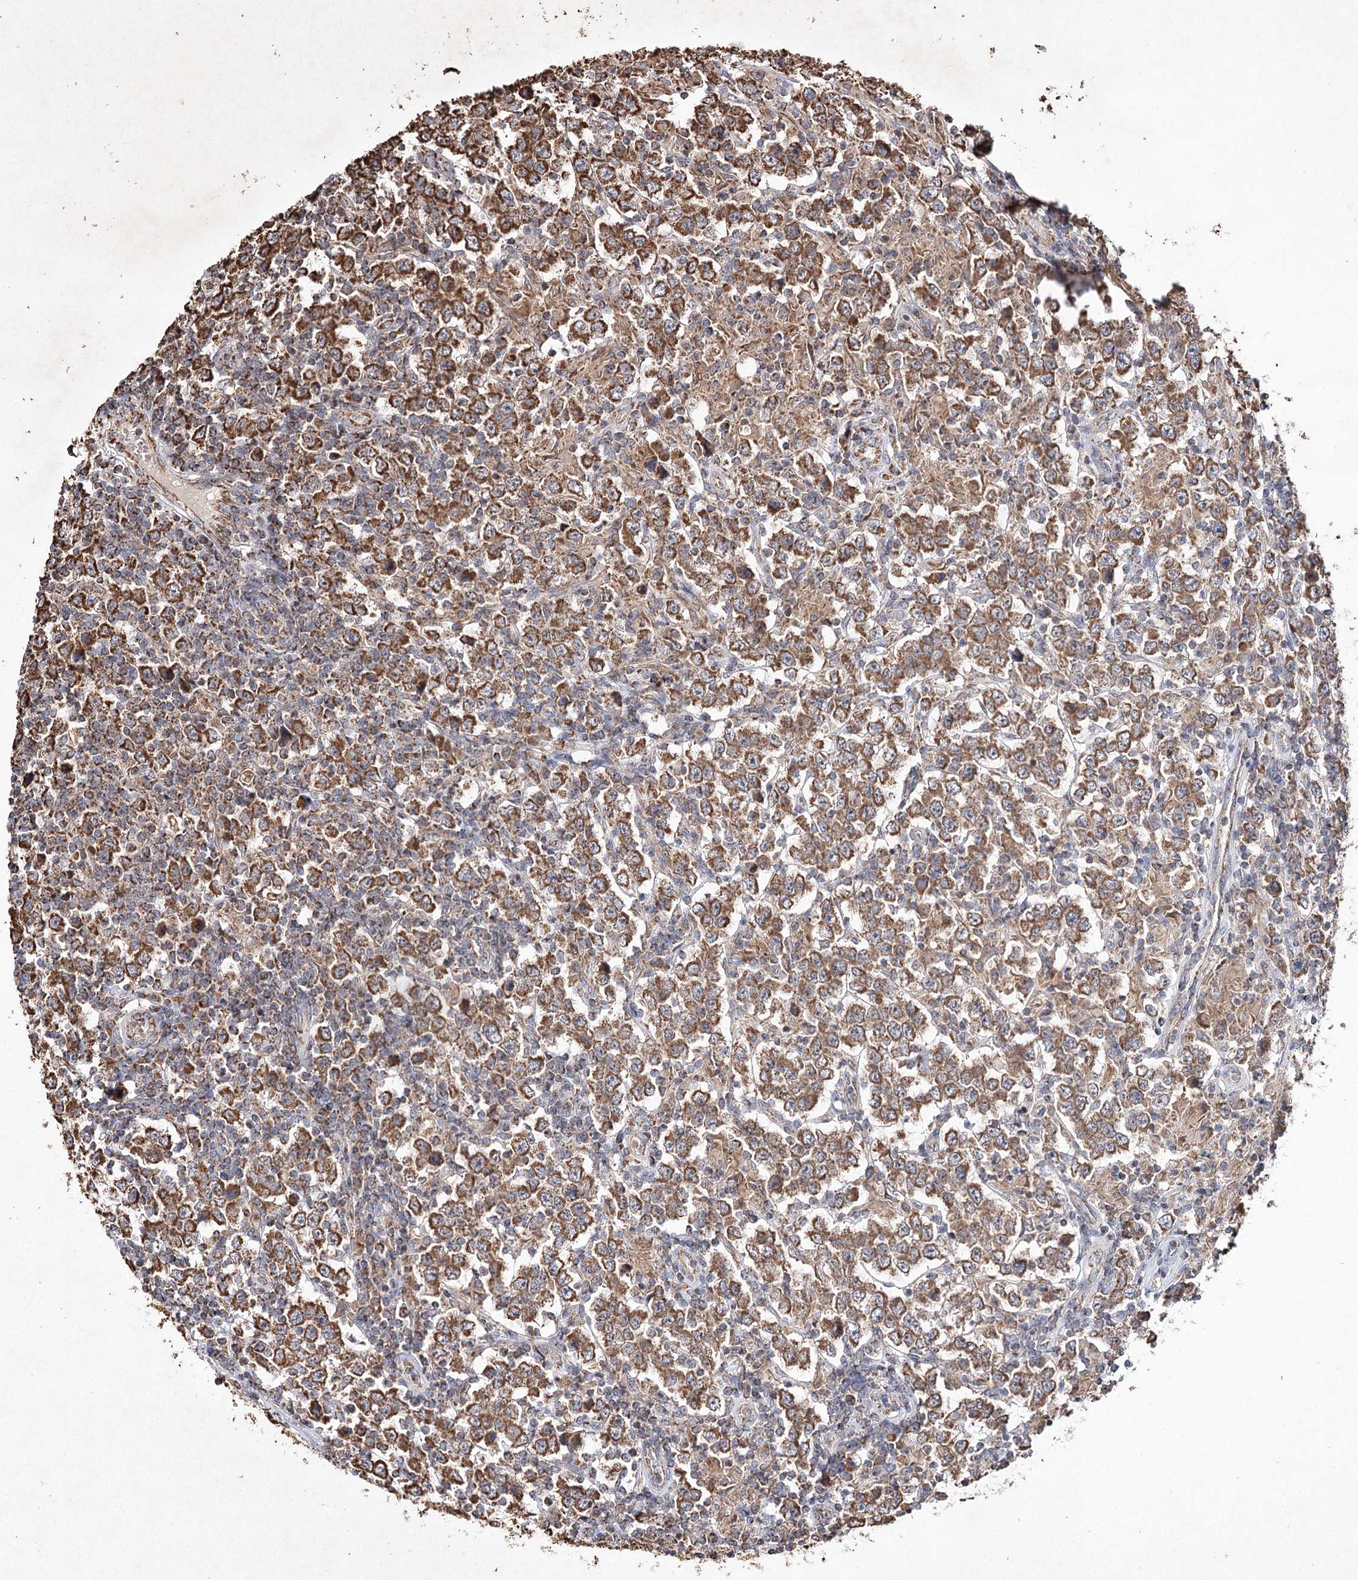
{"staining": {"intensity": "moderate", "quantity": ">75%", "location": "cytoplasmic/membranous"}, "tissue": "testis cancer", "cell_type": "Tumor cells", "image_type": "cancer", "snomed": [{"axis": "morphology", "description": "Normal tissue, NOS"}, {"axis": "morphology", "description": "Urothelial carcinoma, High grade"}, {"axis": "morphology", "description": "Seminoma, NOS"}, {"axis": "morphology", "description": "Carcinoma, Embryonal, NOS"}, {"axis": "topography", "description": "Urinary bladder"}, {"axis": "topography", "description": "Testis"}], "caption": "Brown immunohistochemical staining in human testis cancer exhibits moderate cytoplasmic/membranous staining in approximately >75% of tumor cells. Using DAB (3,3'-diaminobenzidine) (brown) and hematoxylin (blue) stains, captured at high magnification using brightfield microscopy.", "gene": "PIK3CB", "patient": {"sex": "male", "age": 41}}